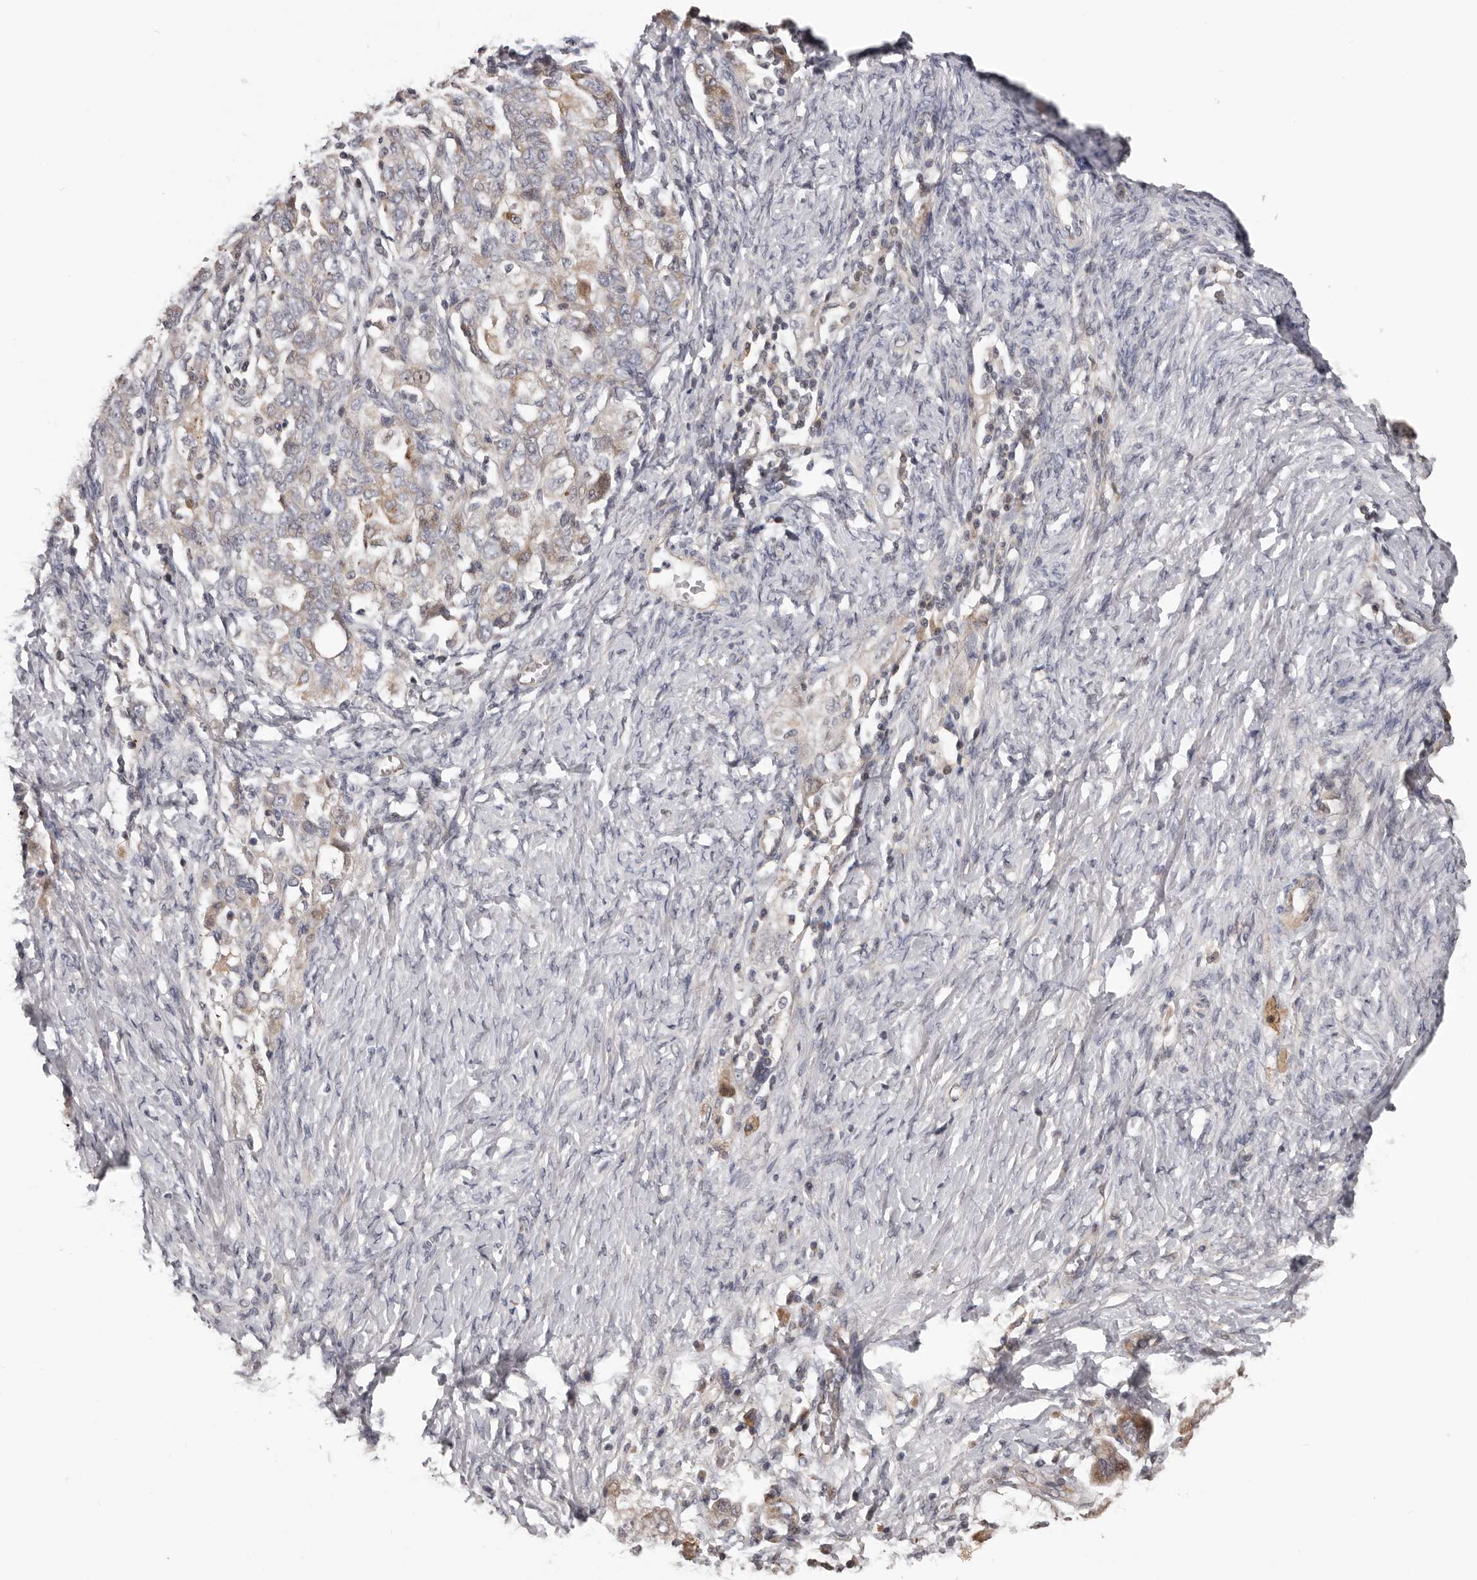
{"staining": {"intensity": "weak", "quantity": "25%-75%", "location": "cytoplasmic/membranous"}, "tissue": "ovarian cancer", "cell_type": "Tumor cells", "image_type": "cancer", "snomed": [{"axis": "morphology", "description": "Carcinoma, NOS"}, {"axis": "morphology", "description": "Cystadenocarcinoma, serous, NOS"}, {"axis": "topography", "description": "Ovary"}], "caption": "Ovarian cancer stained for a protein reveals weak cytoplasmic/membranous positivity in tumor cells.", "gene": "RNF217", "patient": {"sex": "female", "age": 69}}